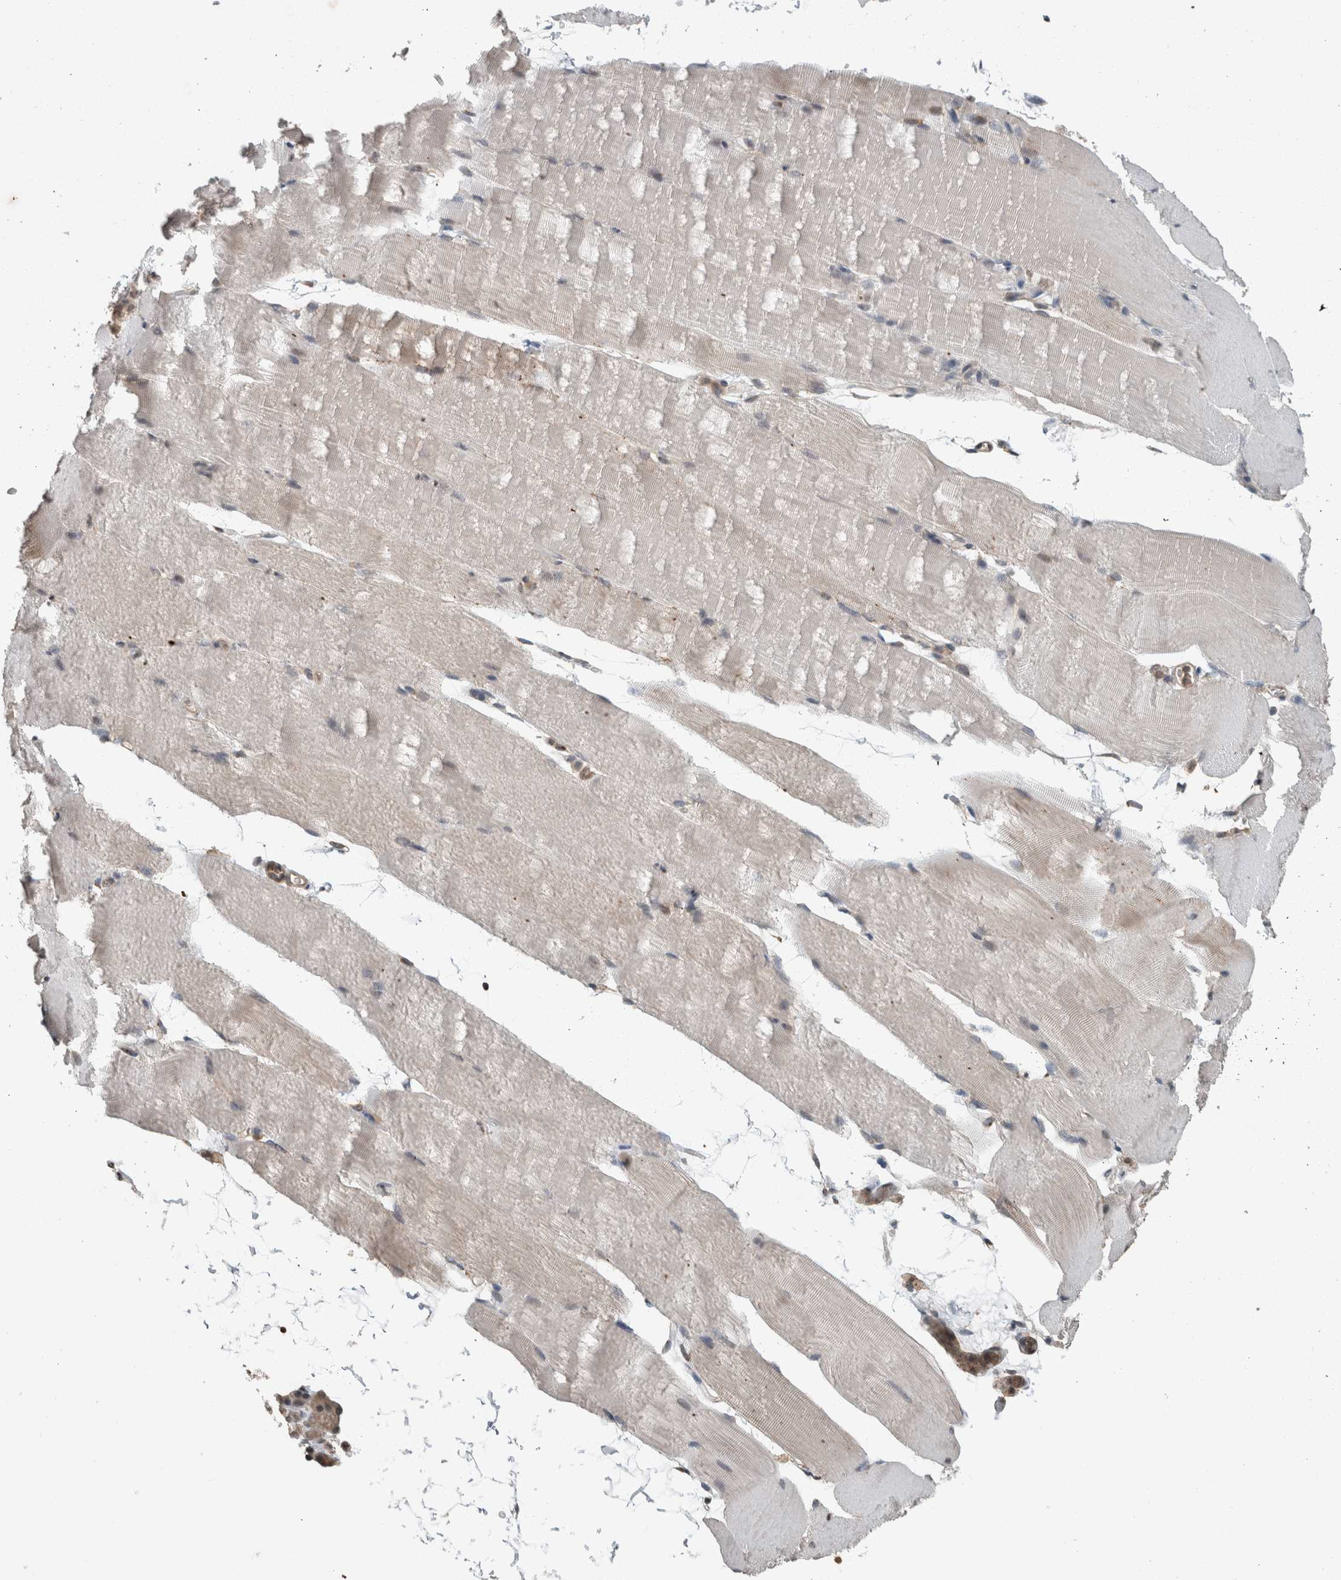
{"staining": {"intensity": "negative", "quantity": "none", "location": "none"}, "tissue": "skeletal muscle", "cell_type": "Myocytes", "image_type": "normal", "snomed": [{"axis": "morphology", "description": "Normal tissue, NOS"}, {"axis": "topography", "description": "Skeletal muscle"}, {"axis": "topography", "description": "Parathyroid gland"}], "caption": "Myocytes are negative for protein expression in benign human skeletal muscle. (DAB (3,3'-diaminobenzidine) immunohistochemistry with hematoxylin counter stain).", "gene": "MYO1E", "patient": {"sex": "female", "age": 37}}